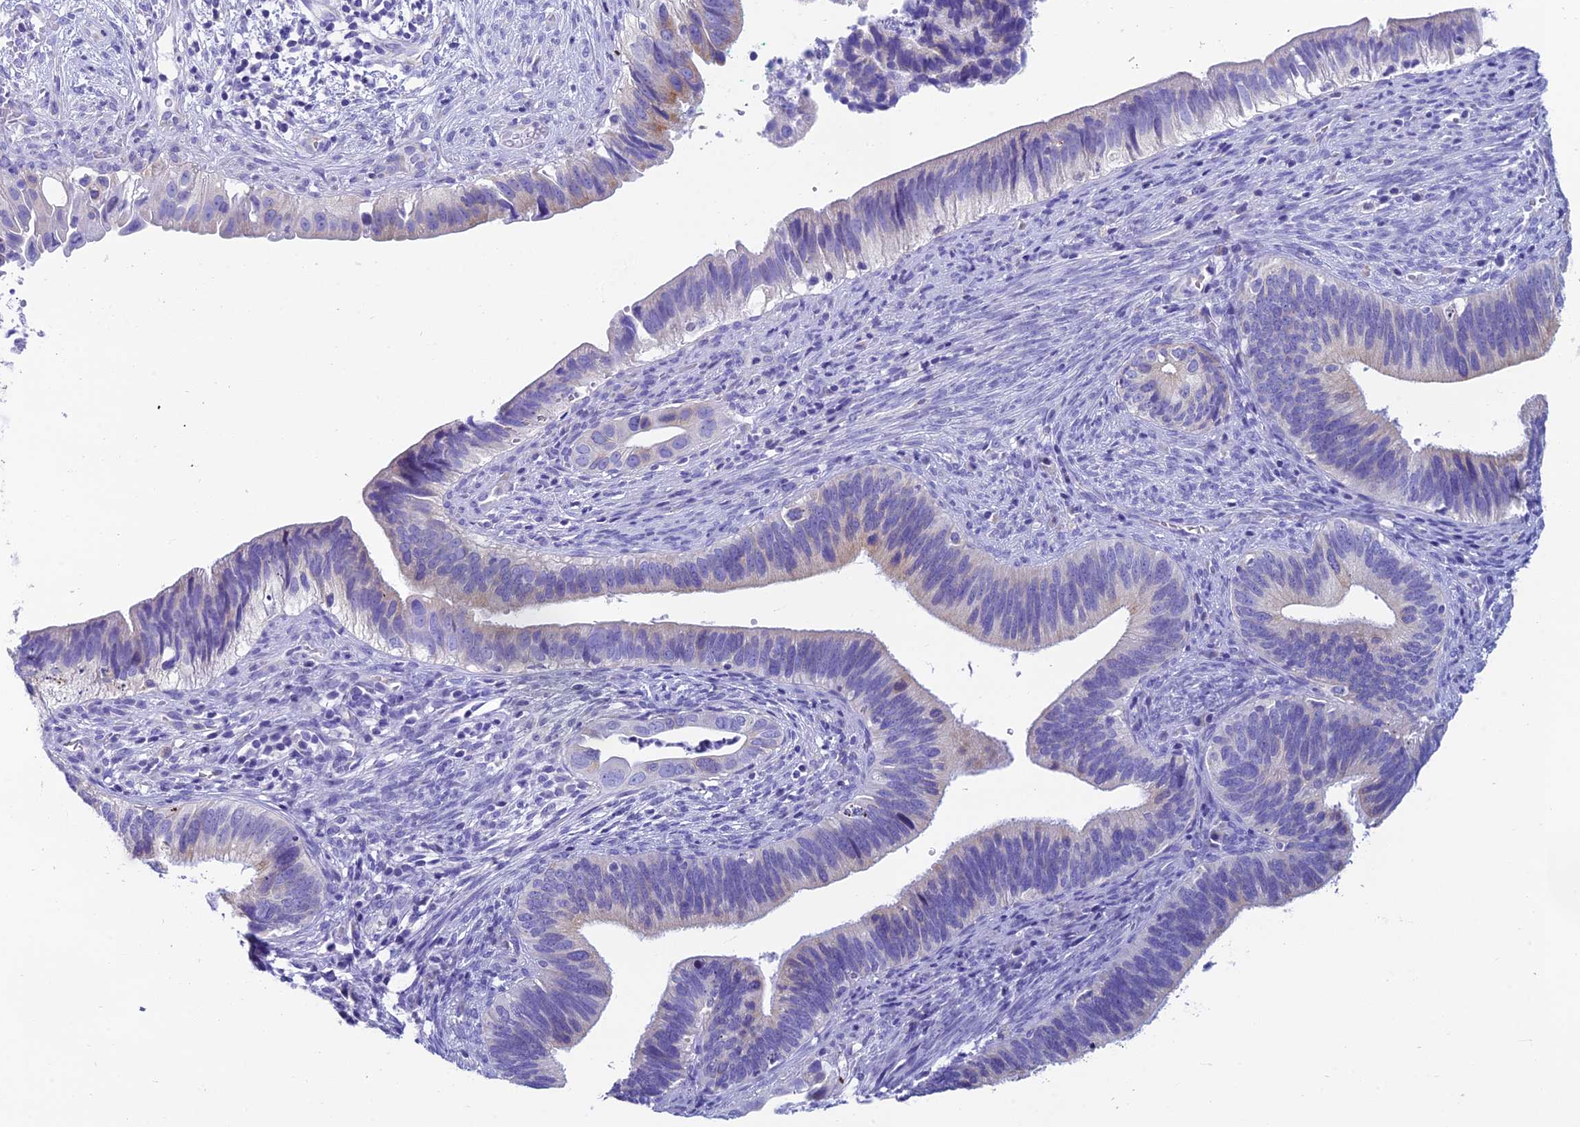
{"staining": {"intensity": "negative", "quantity": "none", "location": "none"}, "tissue": "cervical cancer", "cell_type": "Tumor cells", "image_type": "cancer", "snomed": [{"axis": "morphology", "description": "Adenocarcinoma, NOS"}, {"axis": "topography", "description": "Cervix"}], "caption": "DAB (3,3'-diaminobenzidine) immunohistochemical staining of cervical adenocarcinoma demonstrates no significant positivity in tumor cells.", "gene": "REEP4", "patient": {"sex": "female", "age": 42}}